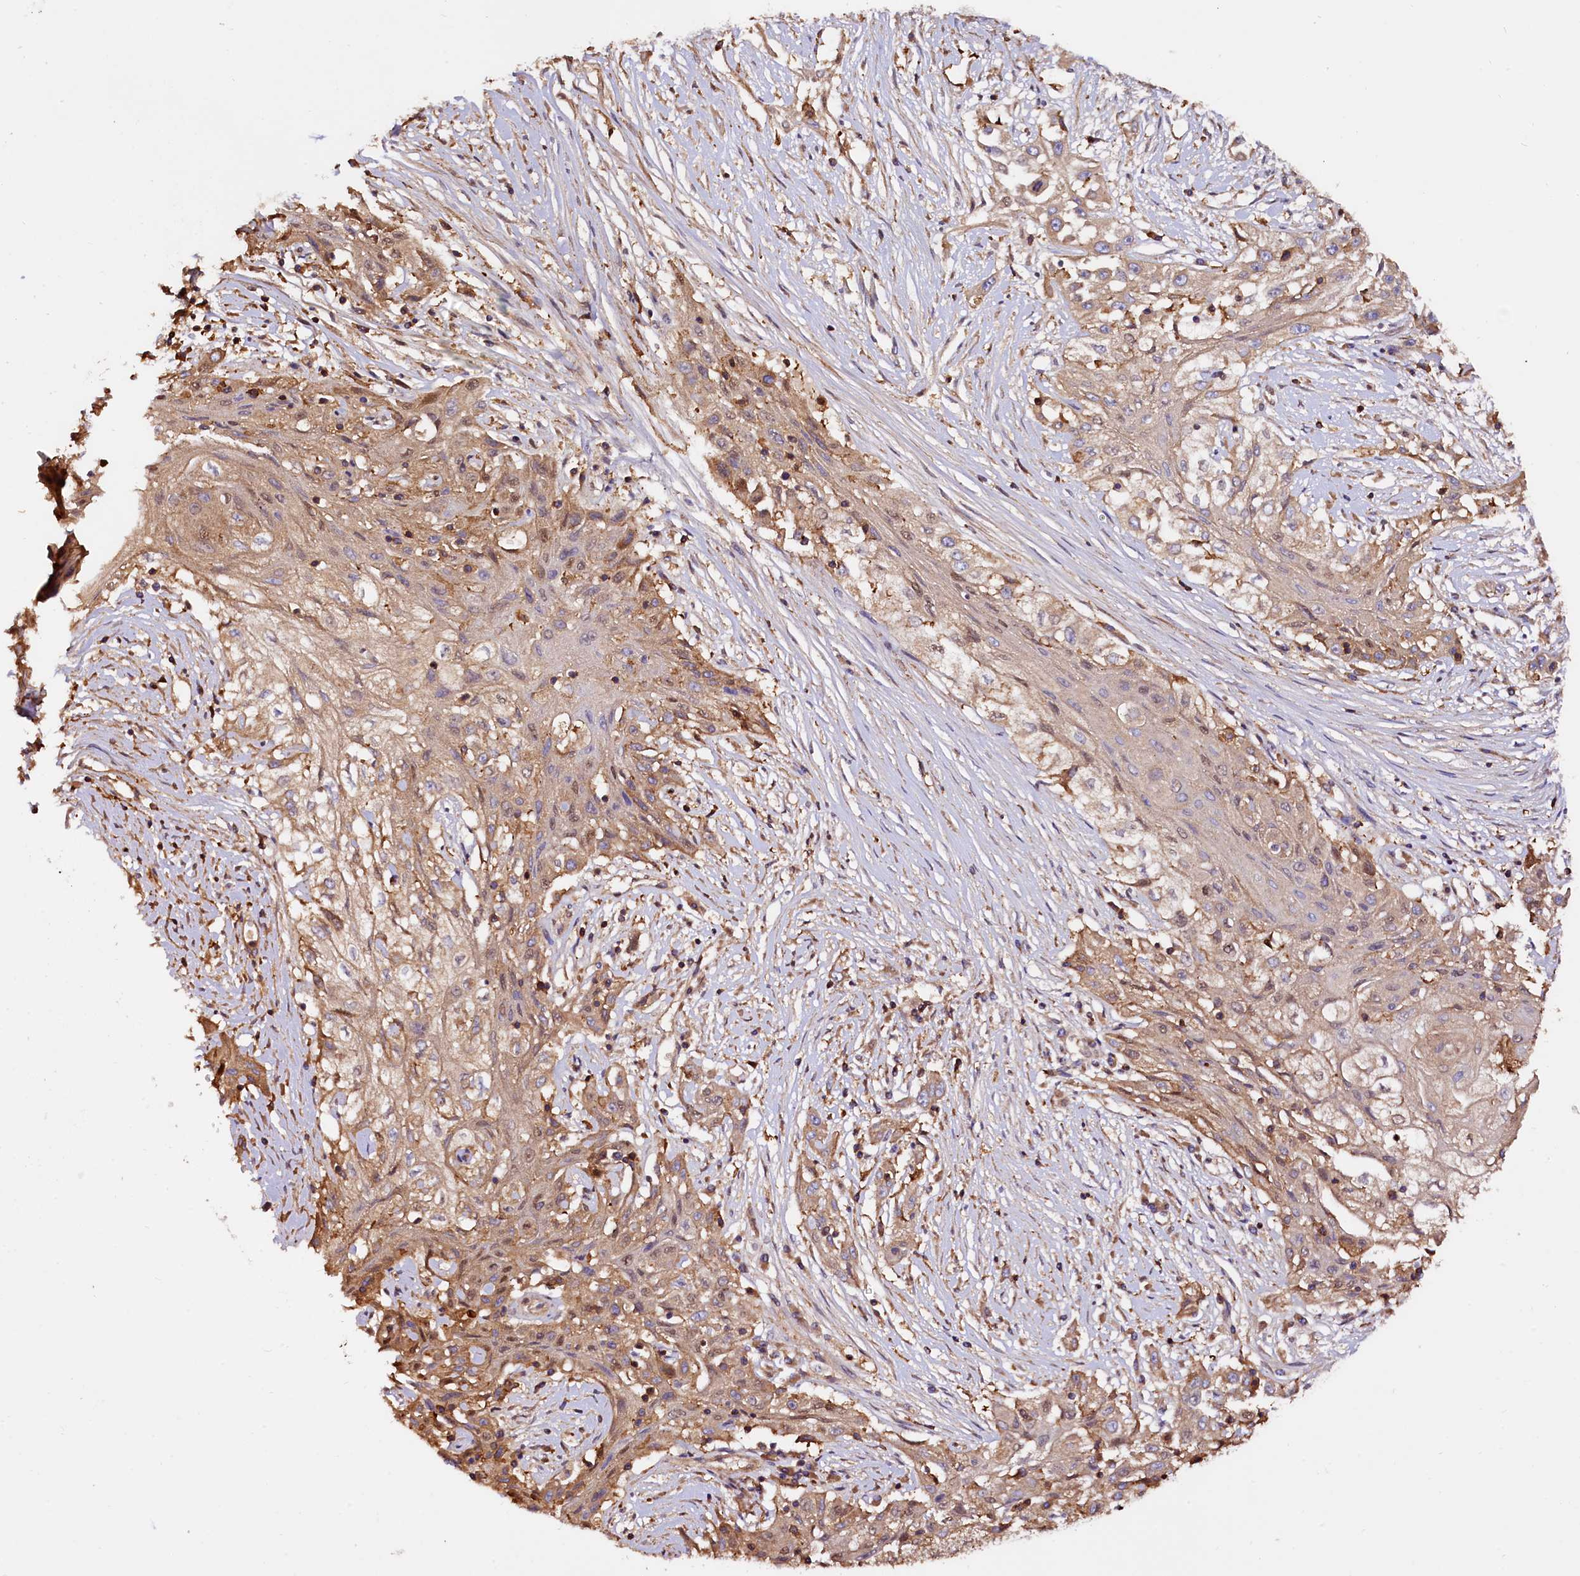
{"staining": {"intensity": "moderate", "quantity": ">75%", "location": "cytoplasmic/membranous,nuclear"}, "tissue": "skin cancer", "cell_type": "Tumor cells", "image_type": "cancer", "snomed": [{"axis": "morphology", "description": "Squamous cell carcinoma, NOS"}, {"axis": "morphology", "description": "Squamous cell carcinoma, metastatic, NOS"}, {"axis": "topography", "description": "Skin"}, {"axis": "topography", "description": "Lymph node"}], "caption": "Immunohistochemical staining of human squamous cell carcinoma (skin) displays medium levels of moderate cytoplasmic/membranous and nuclear protein staining in approximately >75% of tumor cells.", "gene": "RARS2", "patient": {"sex": "male", "age": 75}}